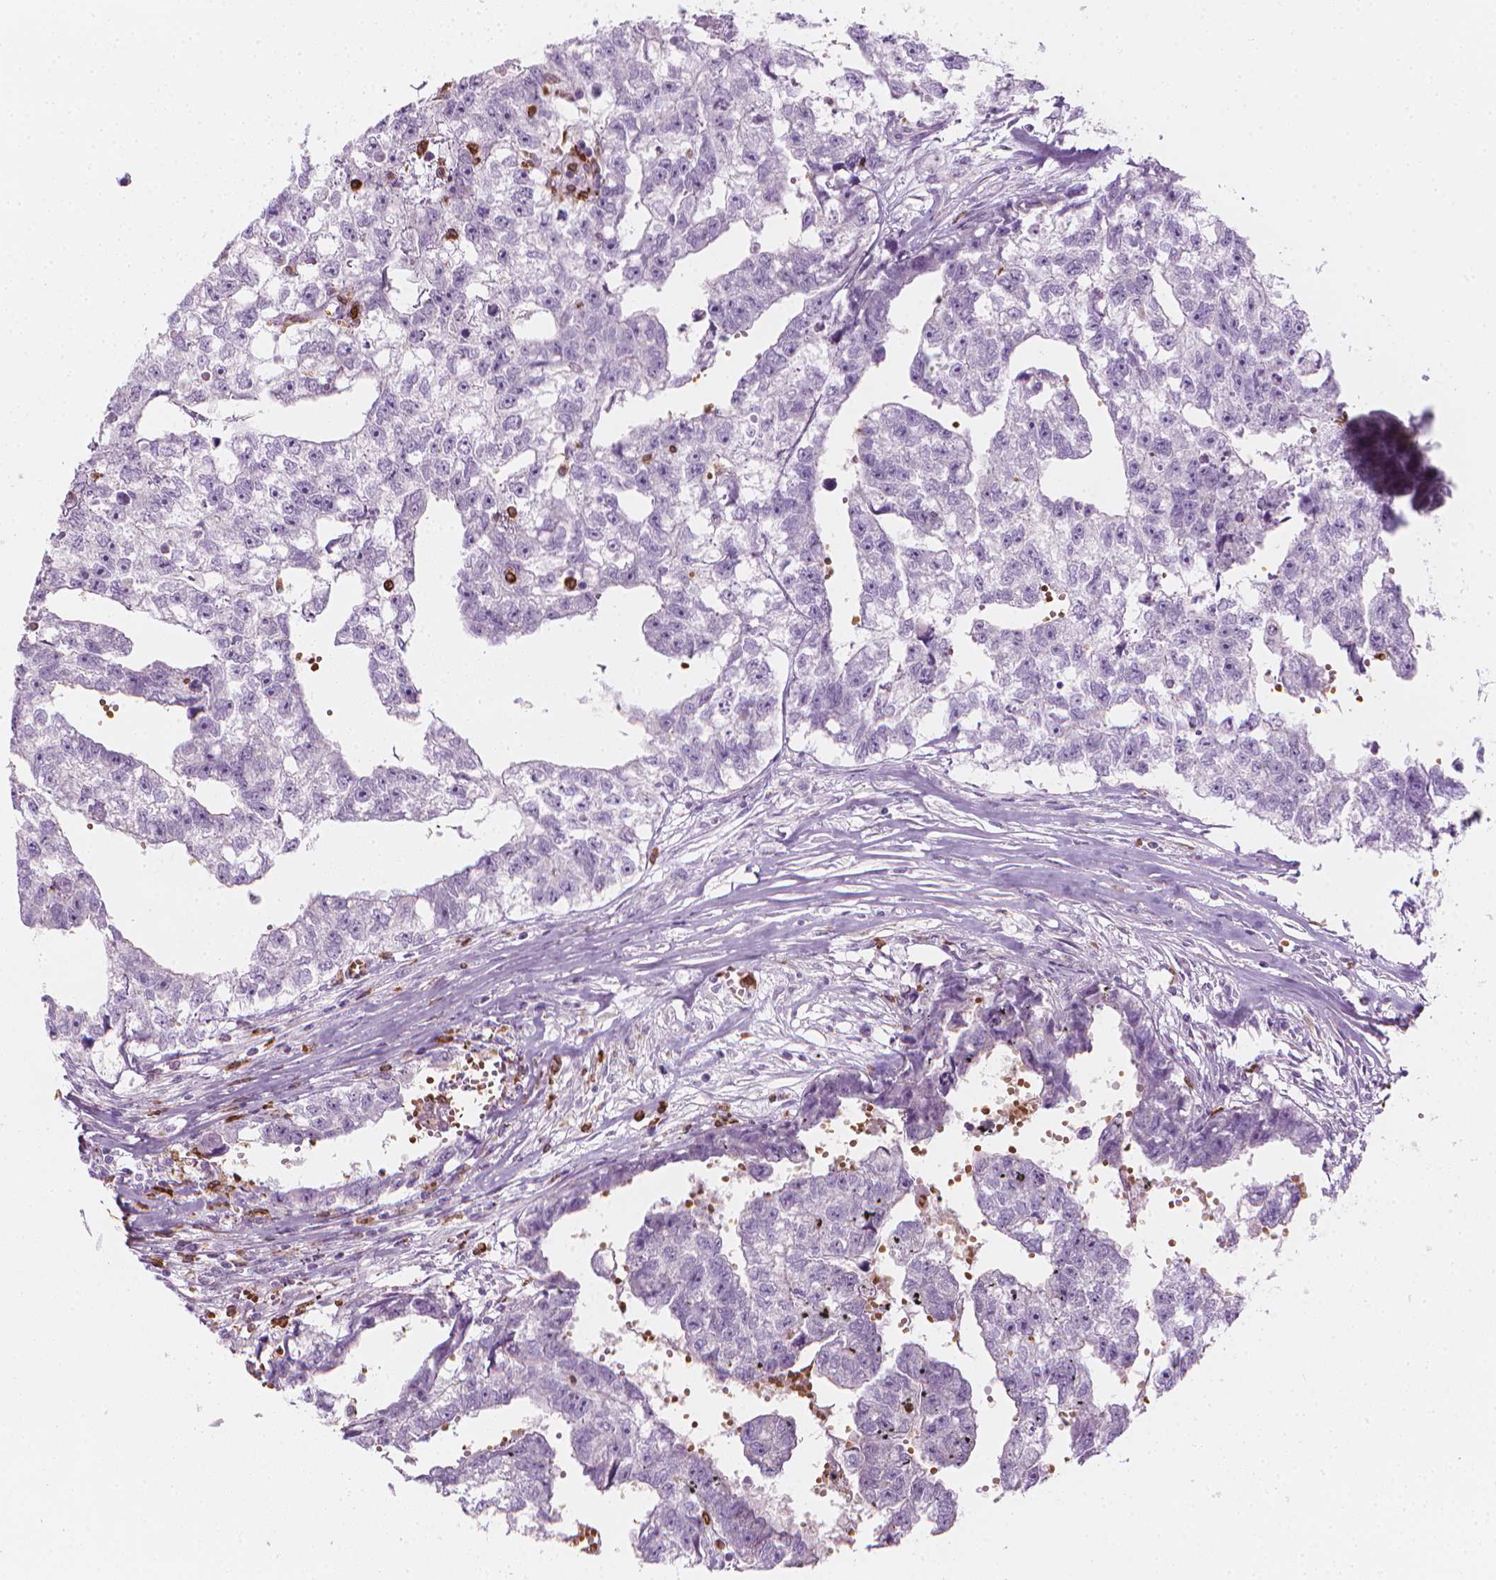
{"staining": {"intensity": "negative", "quantity": "none", "location": "none"}, "tissue": "testis cancer", "cell_type": "Tumor cells", "image_type": "cancer", "snomed": [{"axis": "morphology", "description": "Carcinoma, Embryonal, NOS"}, {"axis": "morphology", "description": "Teratoma, malignant, NOS"}, {"axis": "topography", "description": "Testis"}], "caption": "A micrograph of human testis cancer is negative for staining in tumor cells.", "gene": "CES1", "patient": {"sex": "male", "age": 44}}